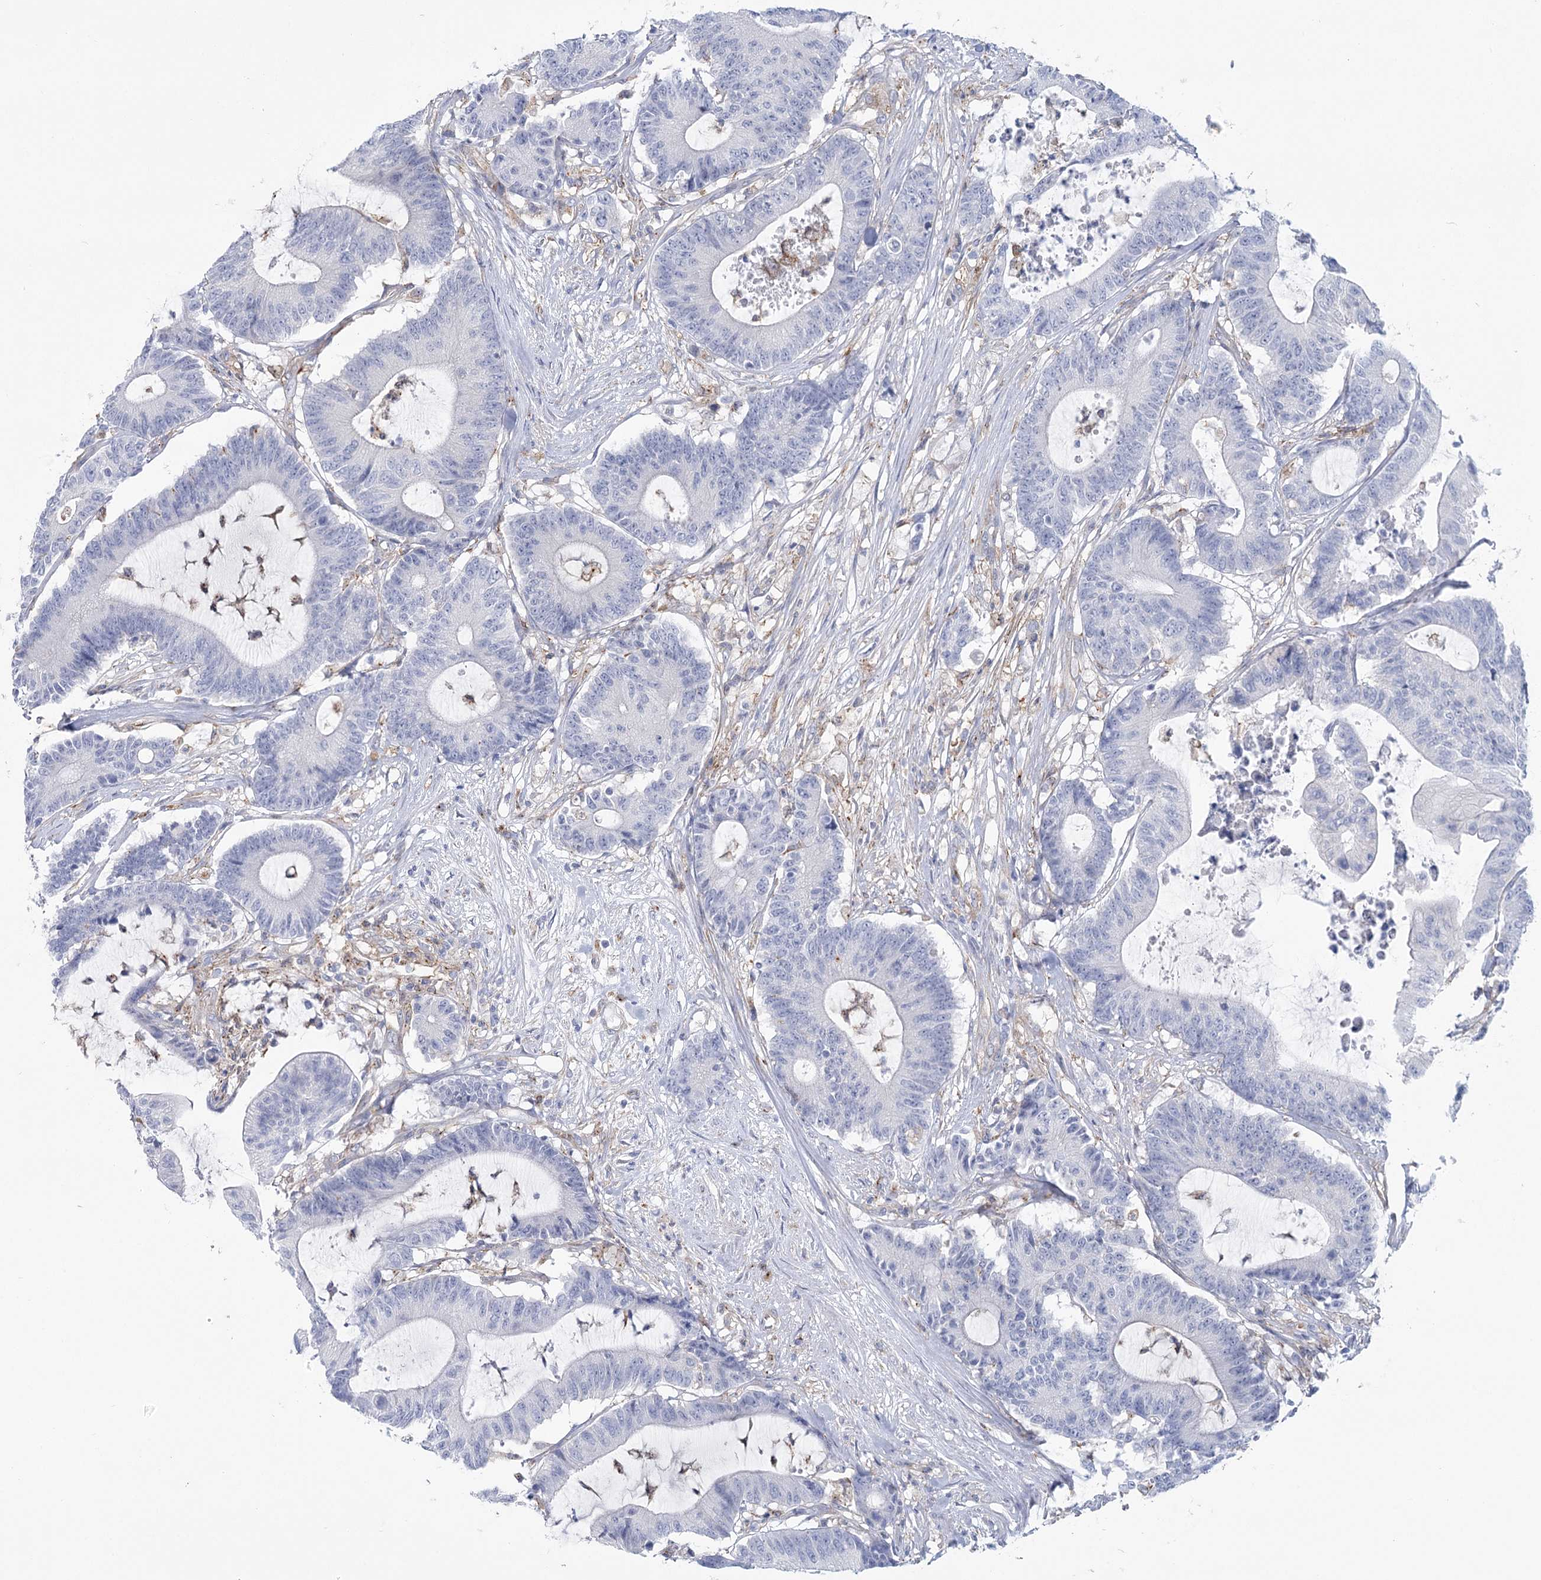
{"staining": {"intensity": "negative", "quantity": "none", "location": "none"}, "tissue": "colorectal cancer", "cell_type": "Tumor cells", "image_type": "cancer", "snomed": [{"axis": "morphology", "description": "Adenocarcinoma, NOS"}, {"axis": "topography", "description": "Colon"}], "caption": "This is a micrograph of IHC staining of colorectal cancer, which shows no positivity in tumor cells.", "gene": "CCDC88A", "patient": {"sex": "female", "age": 84}}